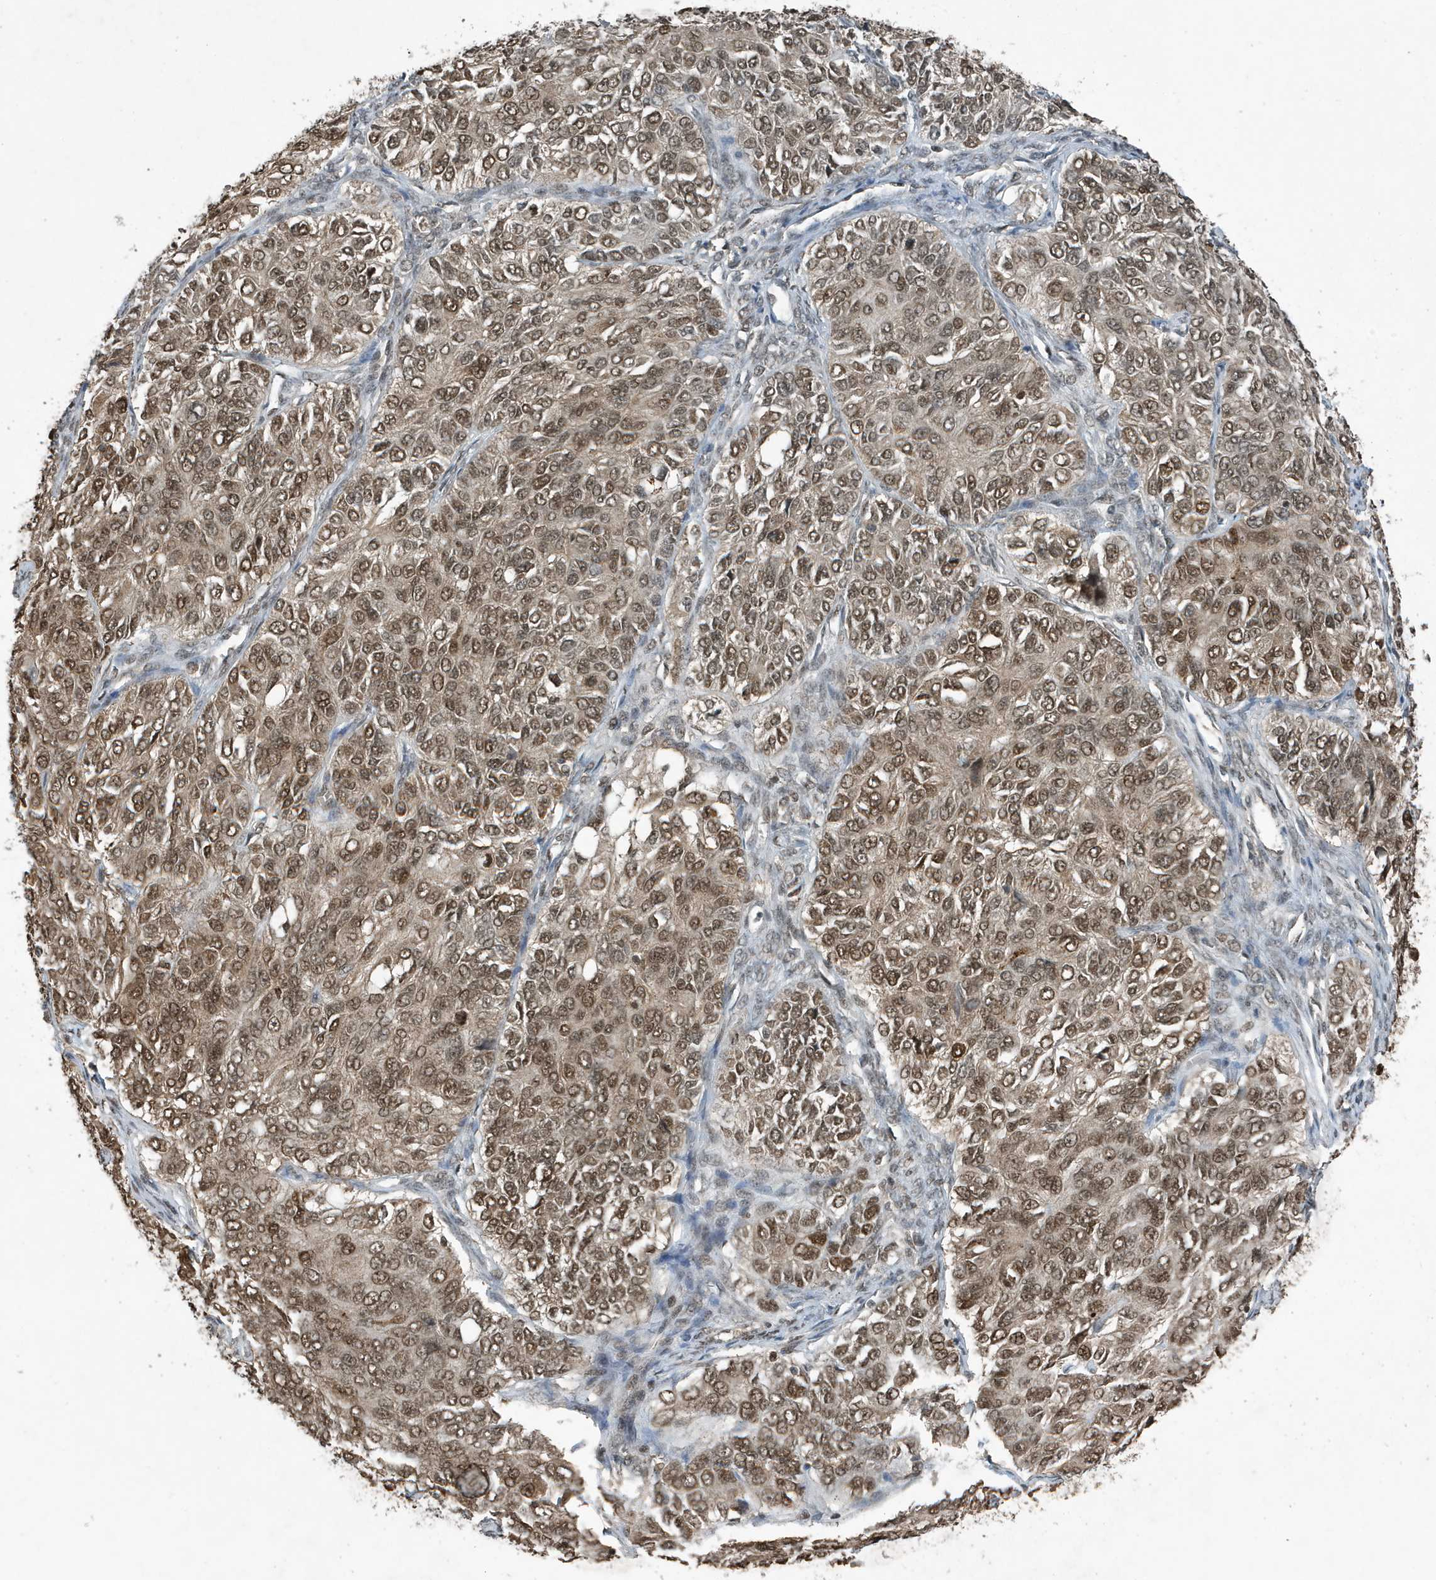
{"staining": {"intensity": "moderate", "quantity": ">75%", "location": "cytoplasmic/membranous,nuclear"}, "tissue": "ovarian cancer", "cell_type": "Tumor cells", "image_type": "cancer", "snomed": [{"axis": "morphology", "description": "Carcinoma, endometroid"}, {"axis": "topography", "description": "Ovary"}], "caption": "Ovarian endometroid carcinoma stained with immunohistochemistry exhibits moderate cytoplasmic/membranous and nuclear staining in approximately >75% of tumor cells. The staining was performed using DAB, with brown indicating positive protein expression. Nuclei are stained blue with hematoxylin.", "gene": "HSPA1A", "patient": {"sex": "female", "age": 51}}